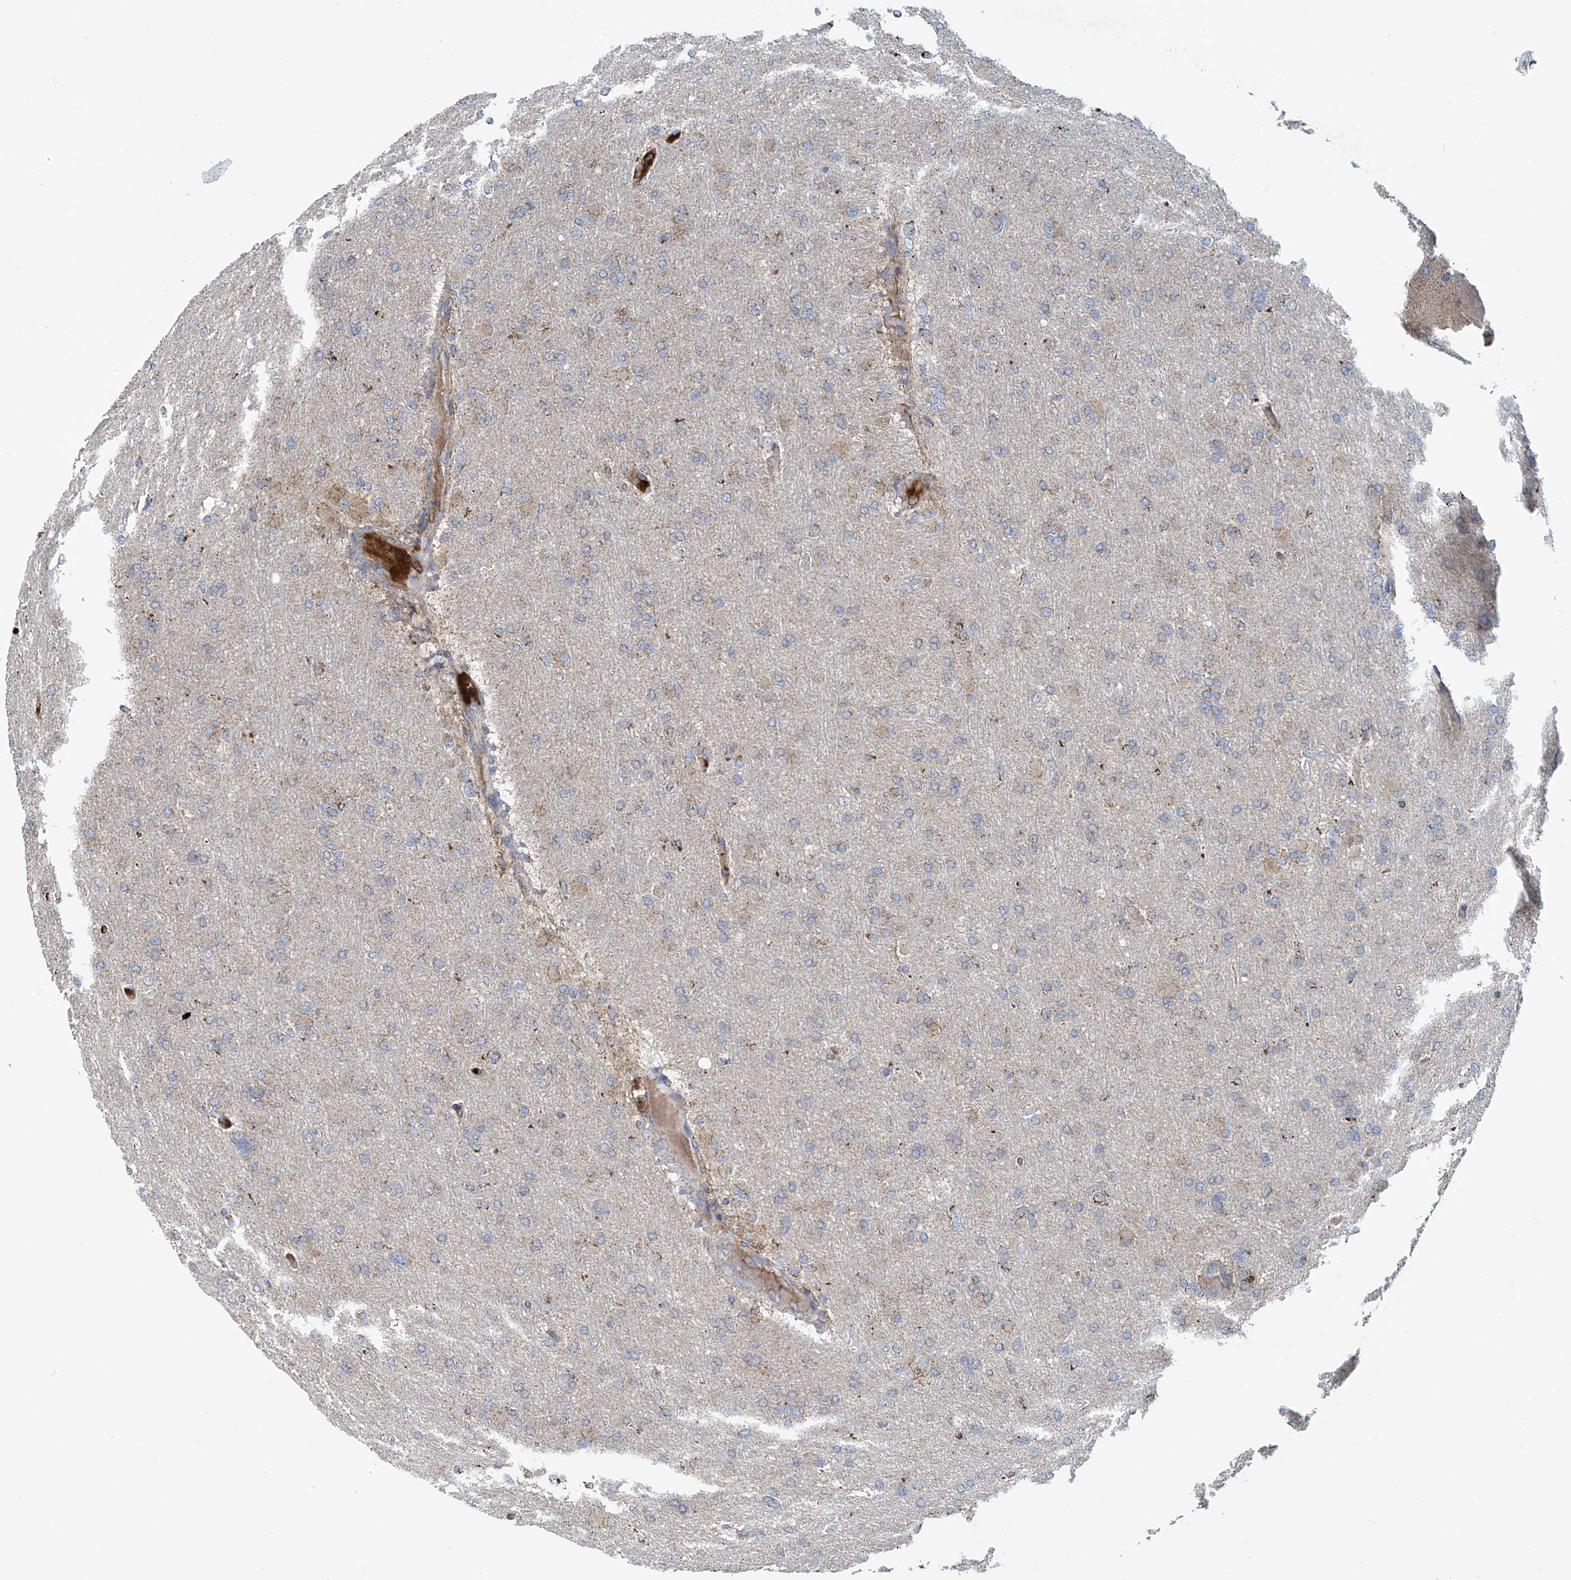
{"staining": {"intensity": "weak", "quantity": "25%-75%", "location": "cytoplasmic/membranous"}, "tissue": "glioma", "cell_type": "Tumor cells", "image_type": "cancer", "snomed": [{"axis": "morphology", "description": "Glioma, malignant, High grade"}, {"axis": "topography", "description": "Cerebral cortex"}], "caption": "Glioma stained with a protein marker displays weak staining in tumor cells.", "gene": "COMMD1", "patient": {"sex": "female", "age": 36}}